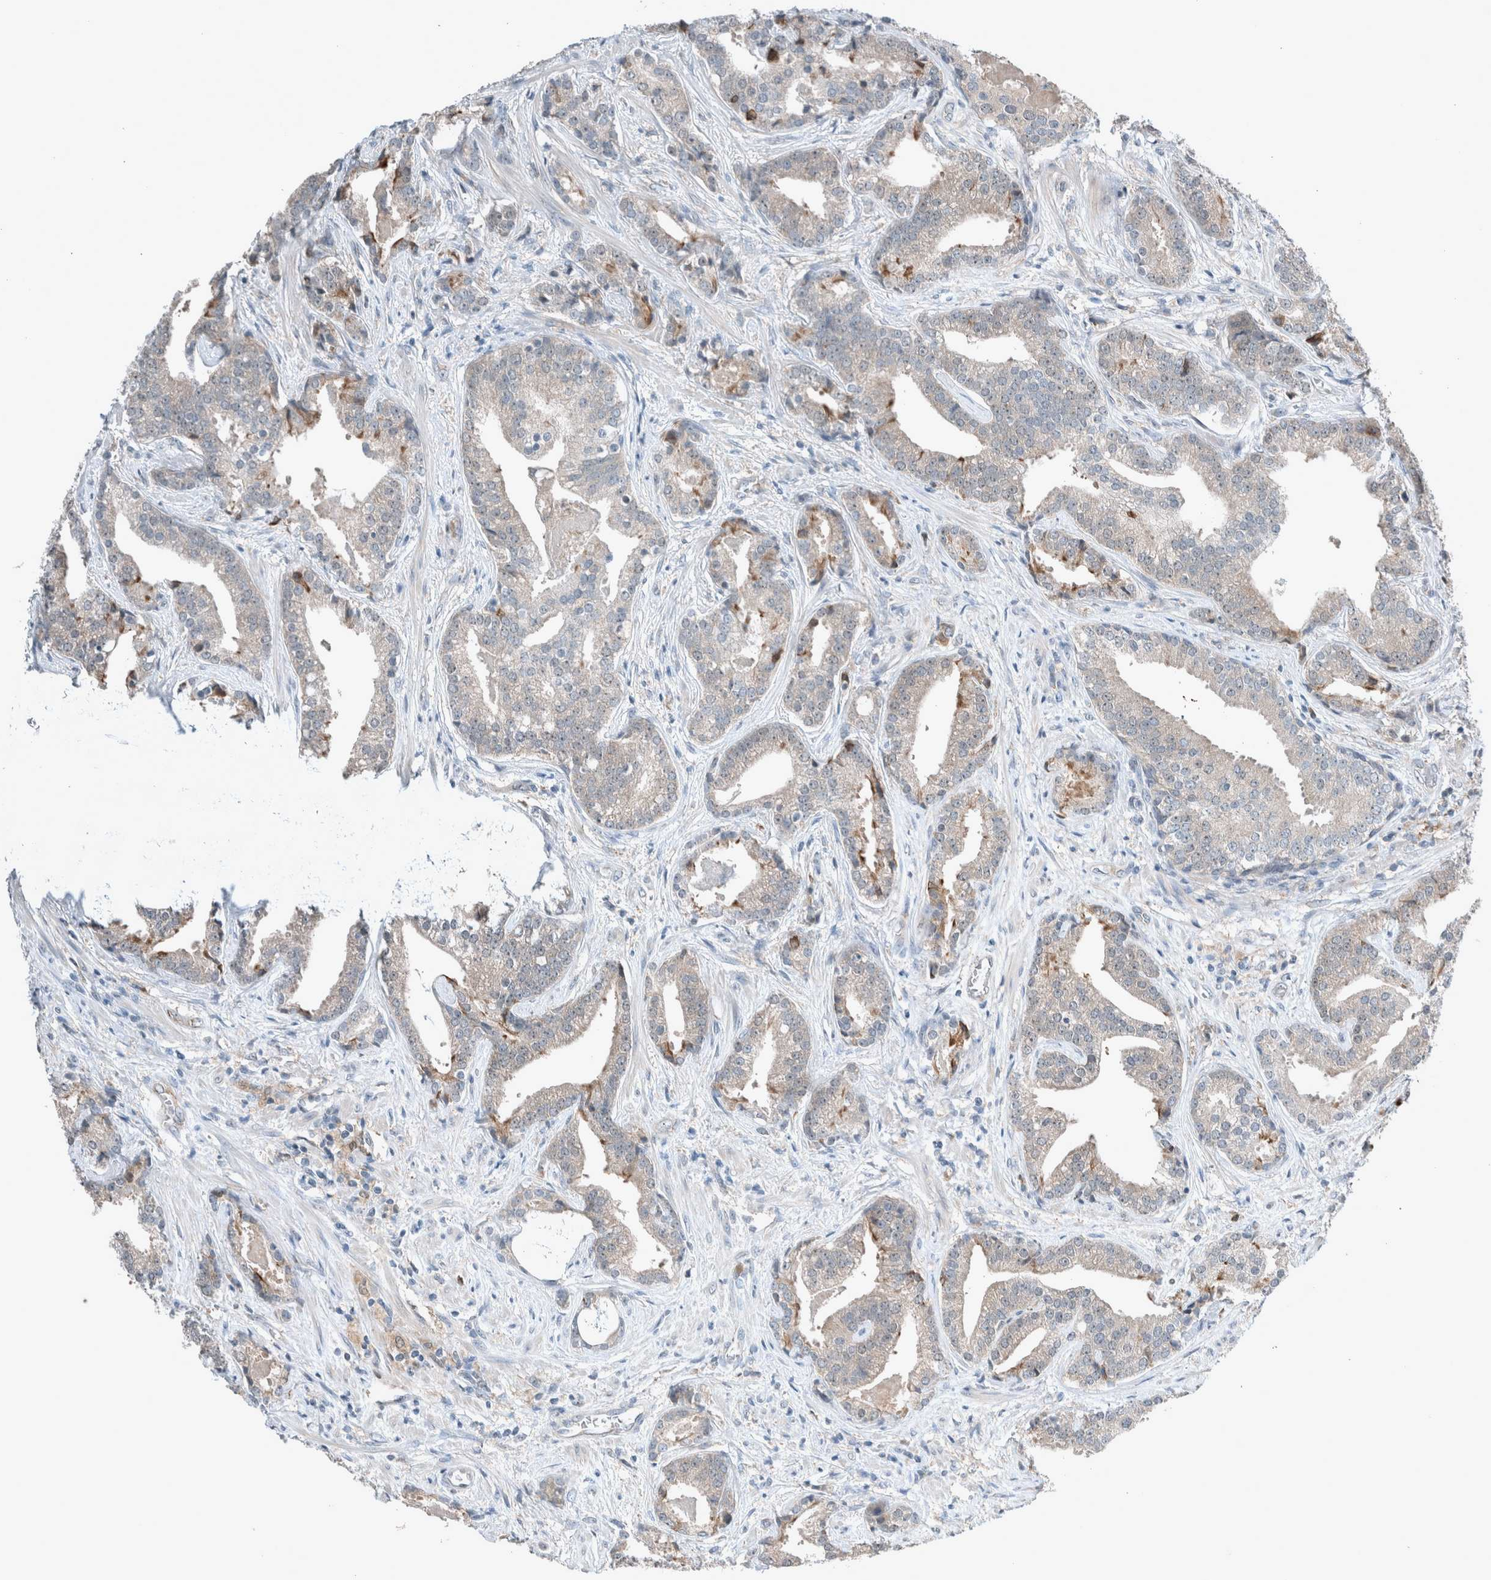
{"staining": {"intensity": "negative", "quantity": "none", "location": "none"}, "tissue": "prostate cancer", "cell_type": "Tumor cells", "image_type": "cancer", "snomed": [{"axis": "morphology", "description": "Adenocarcinoma, Low grade"}, {"axis": "topography", "description": "Prostate"}], "caption": "Immunohistochemical staining of prostate adenocarcinoma (low-grade) displays no significant staining in tumor cells. The staining is performed using DAB brown chromogen with nuclei counter-stained in using hematoxylin.", "gene": "RALGDS", "patient": {"sex": "male", "age": 67}}